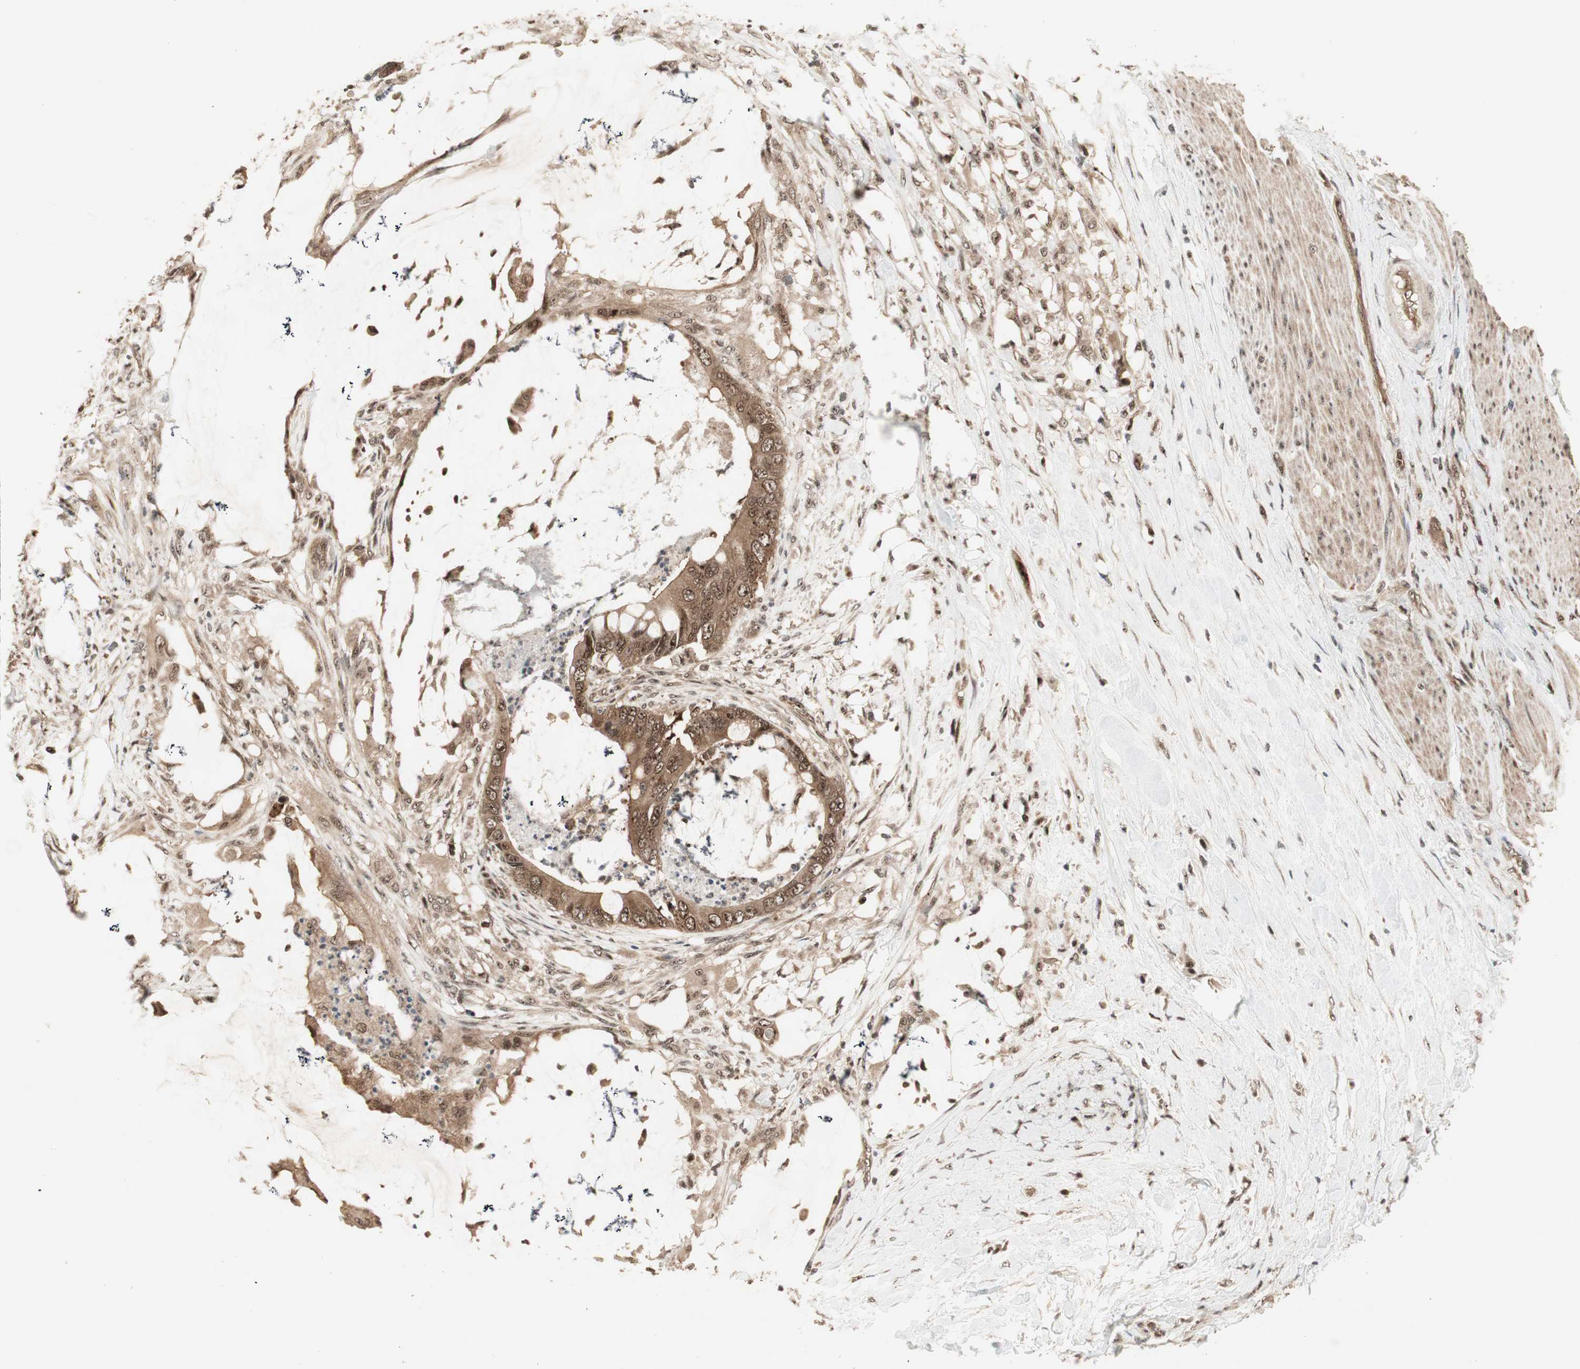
{"staining": {"intensity": "moderate", "quantity": ">75%", "location": "cytoplasmic/membranous,nuclear"}, "tissue": "colorectal cancer", "cell_type": "Tumor cells", "image_type": "cancer", "snomed": [{"axis": "morphology", "description": "Adenocarcinoma, NOS"}, {"axis": "topography", "description": "Rectum"}], "caption": "Tumor cells show medium levels of moderate cytoplasmic/membranous and nuclear positivity in about >75% of cells in human colorectal cancer. The staining was performed using DAB, with brown indicating positive protein expression. Nuclei are stained blue with hematoxylin.", "gene": "CSNK2B", "patient": {"sex": "female", "age": 77}}